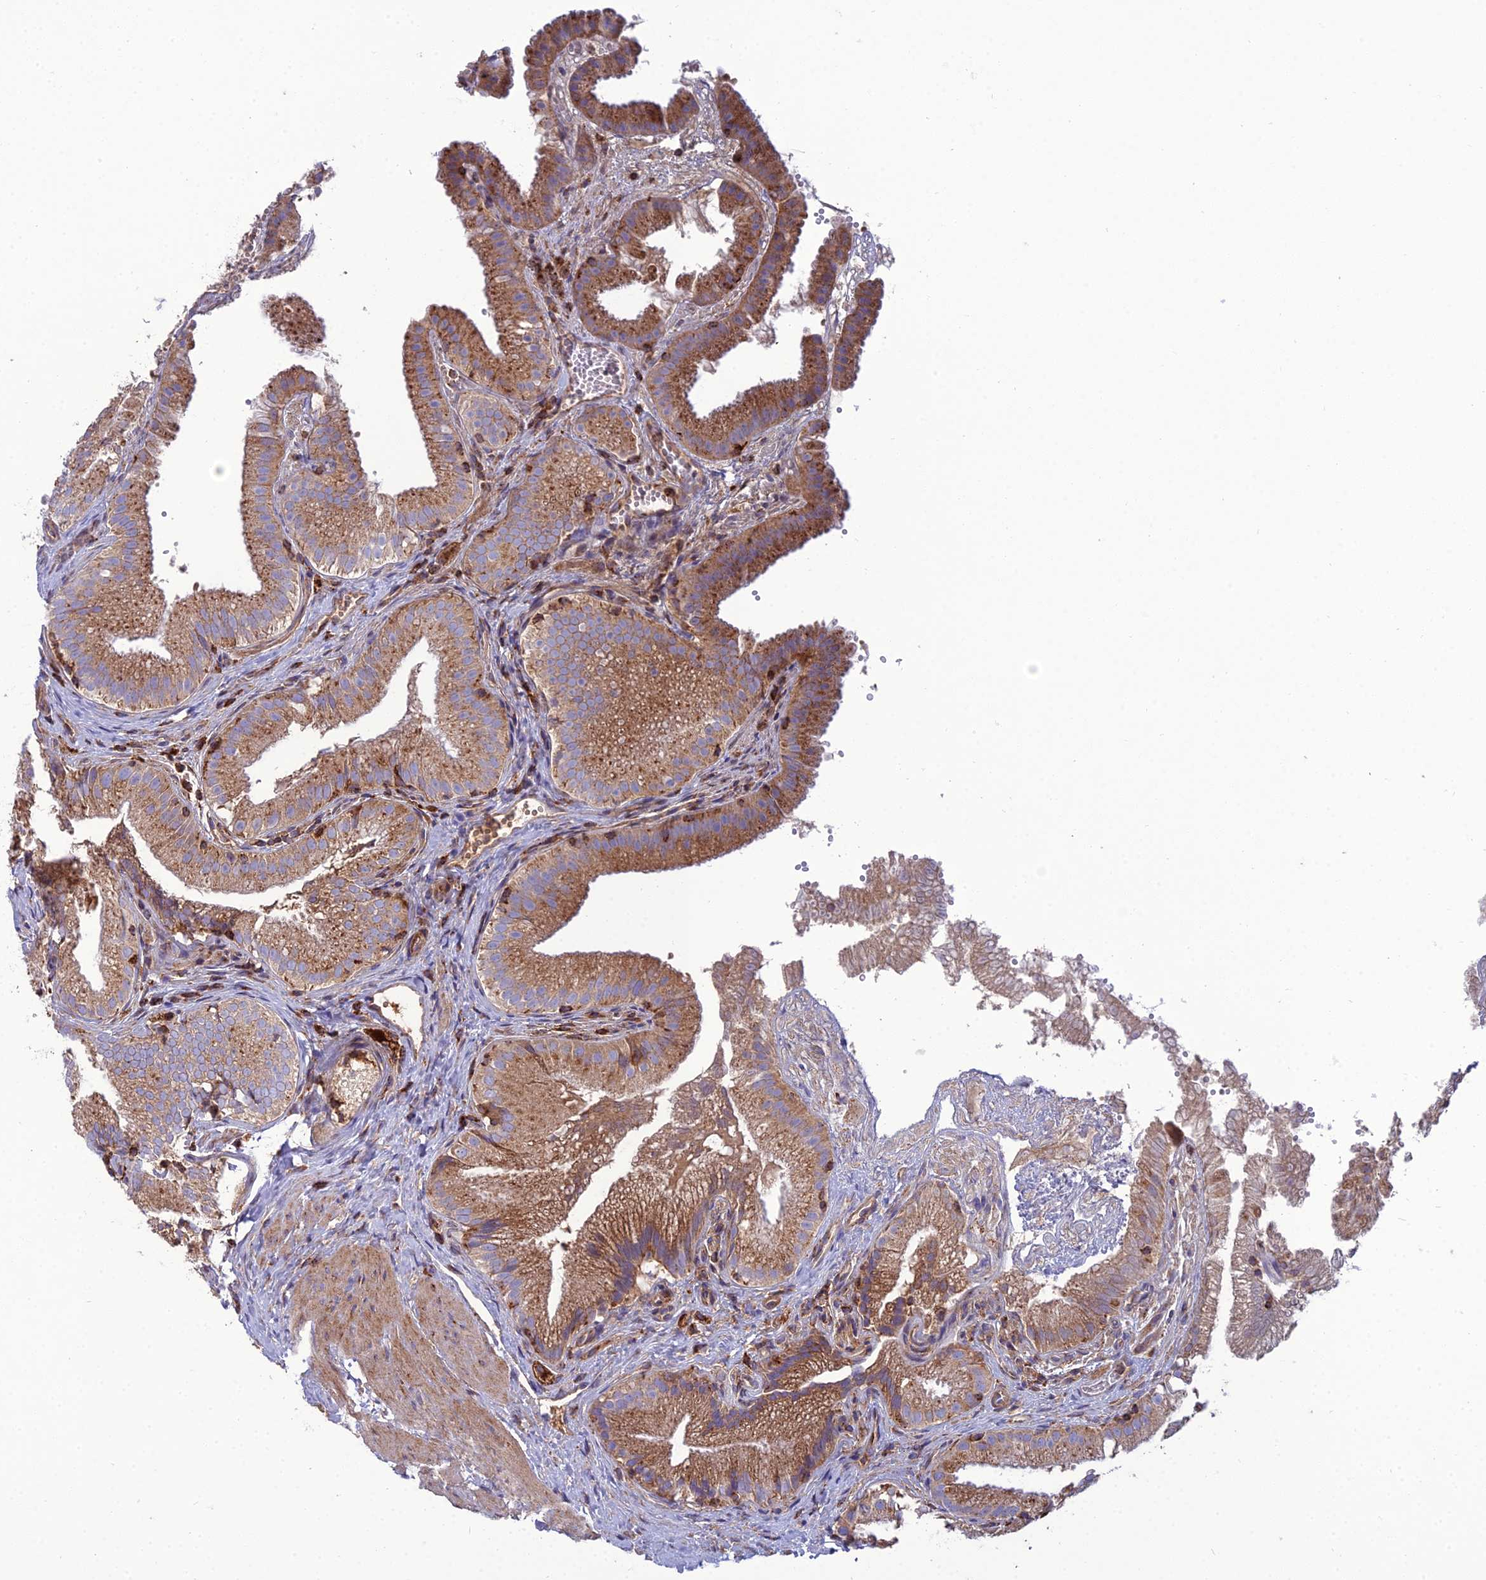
{"staining": {"intensity": "moderate", "quantity": ">75%", "location": "cytoplasmic/membranous"}, "tissue": "gallbladder", "cell_type": "Glandular cells", "image_type": "normal", "snomed": [{"axis": "morphology", "description": "Normal tissue, NOS"}, {"axis": "topography", "description": "Gallbladder"}], "caption": "Unremarkable gallbladder displays moderate cytoplasmic/membranous staining in approximately >75% of glandular cells, visualized by immunohistochemistry.", "gene": "LNPEP", "patient": {"sex": "female", "age": 30}}